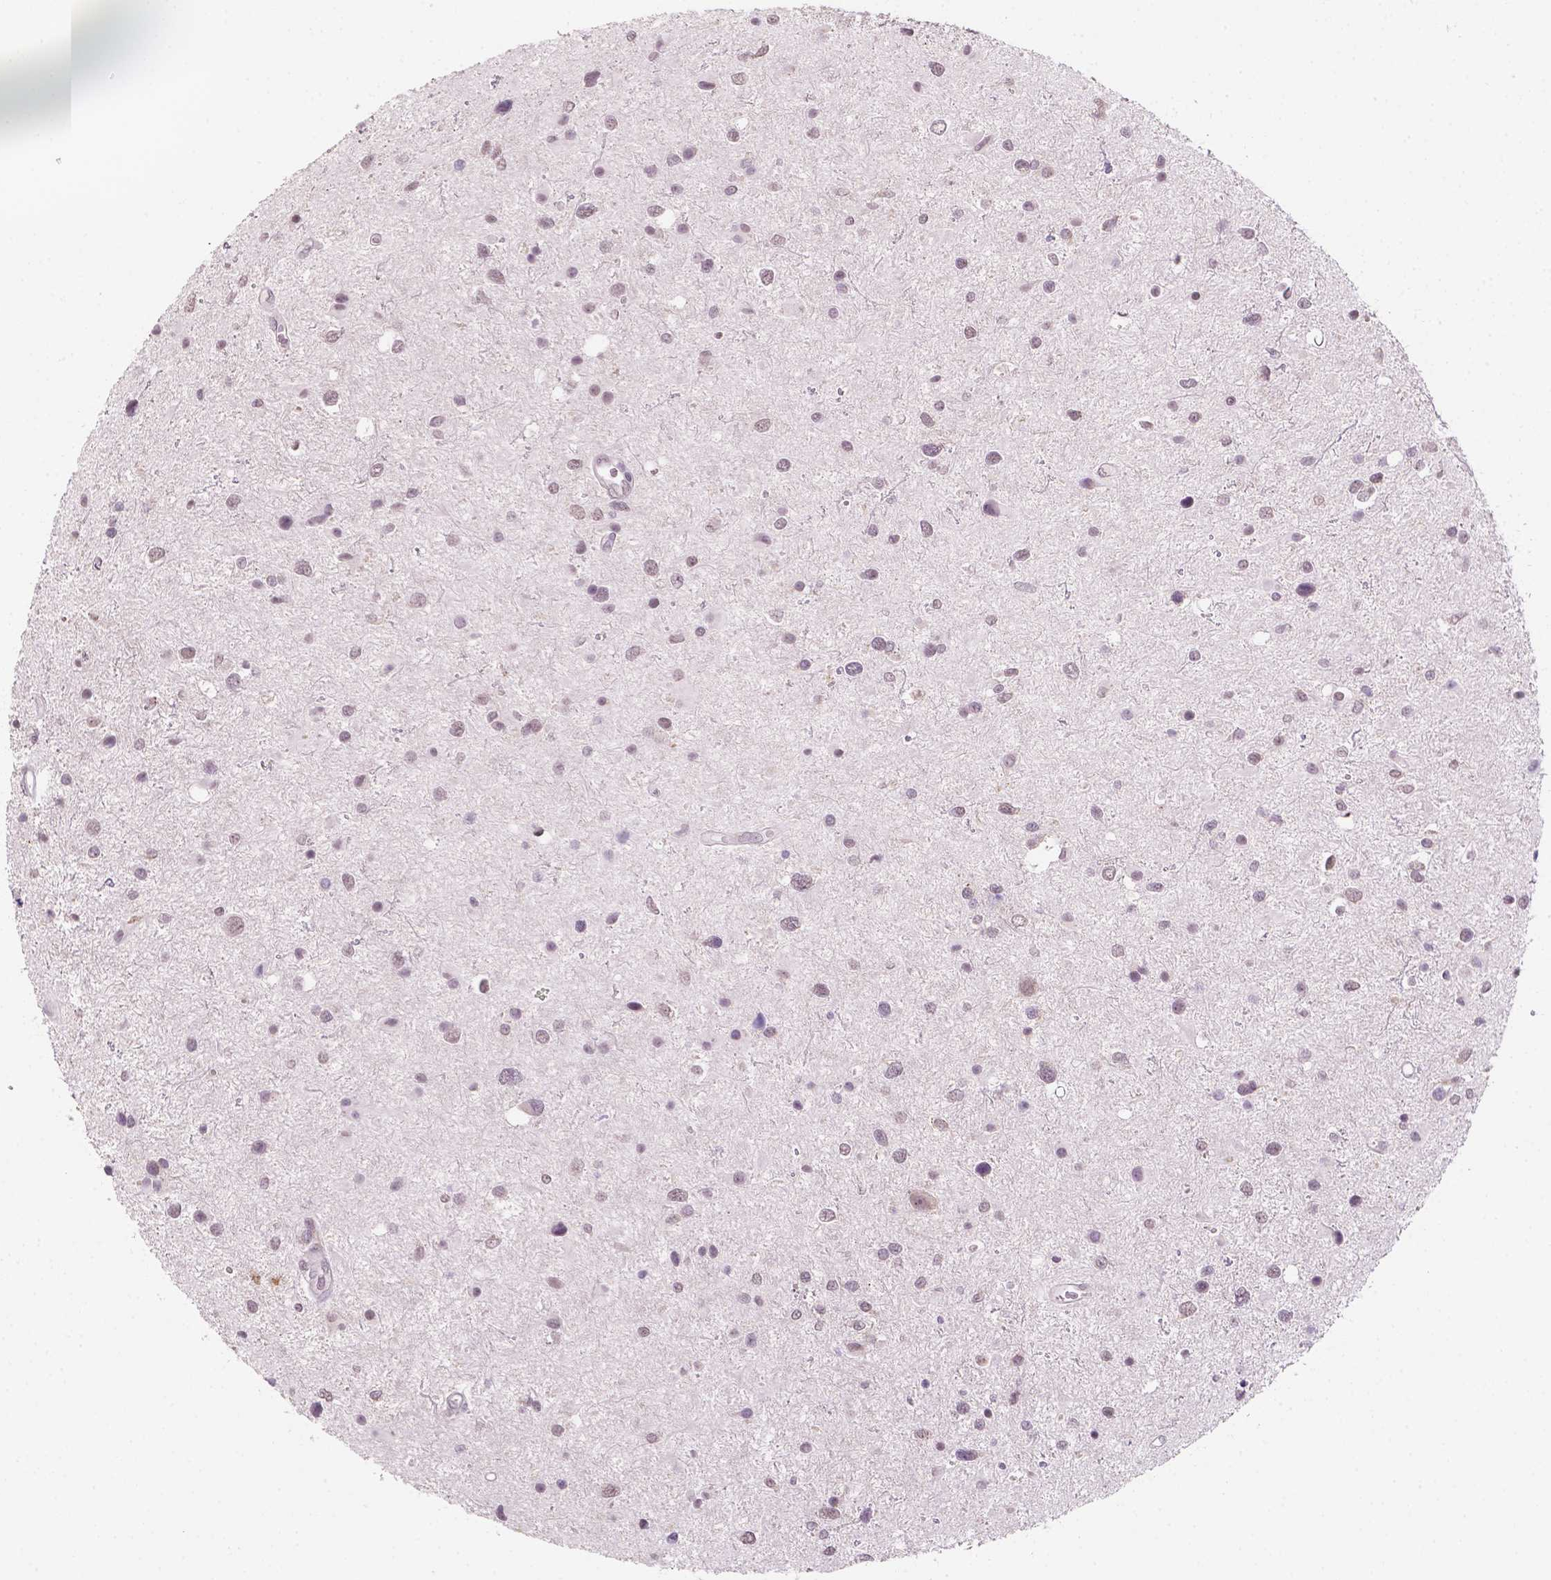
{"staining": {"intensity": "weak", "quantity": "25%-75%", "location": "nuclear"}, "tissue": "glioma", "cell_type": "Tumor cells", "image_type": "cancer", "snomed": [{"axis": "morphology", "description": "Glioma, malignant, Low grade"}, {"axis": "topography", "description": "Brain"}], "caption": "A brown stain labels weak nuclear staining of a protein in human glioma tumor cells.", "gene": "SHLD3", "patient": {"sex": "female", "age": 32}}